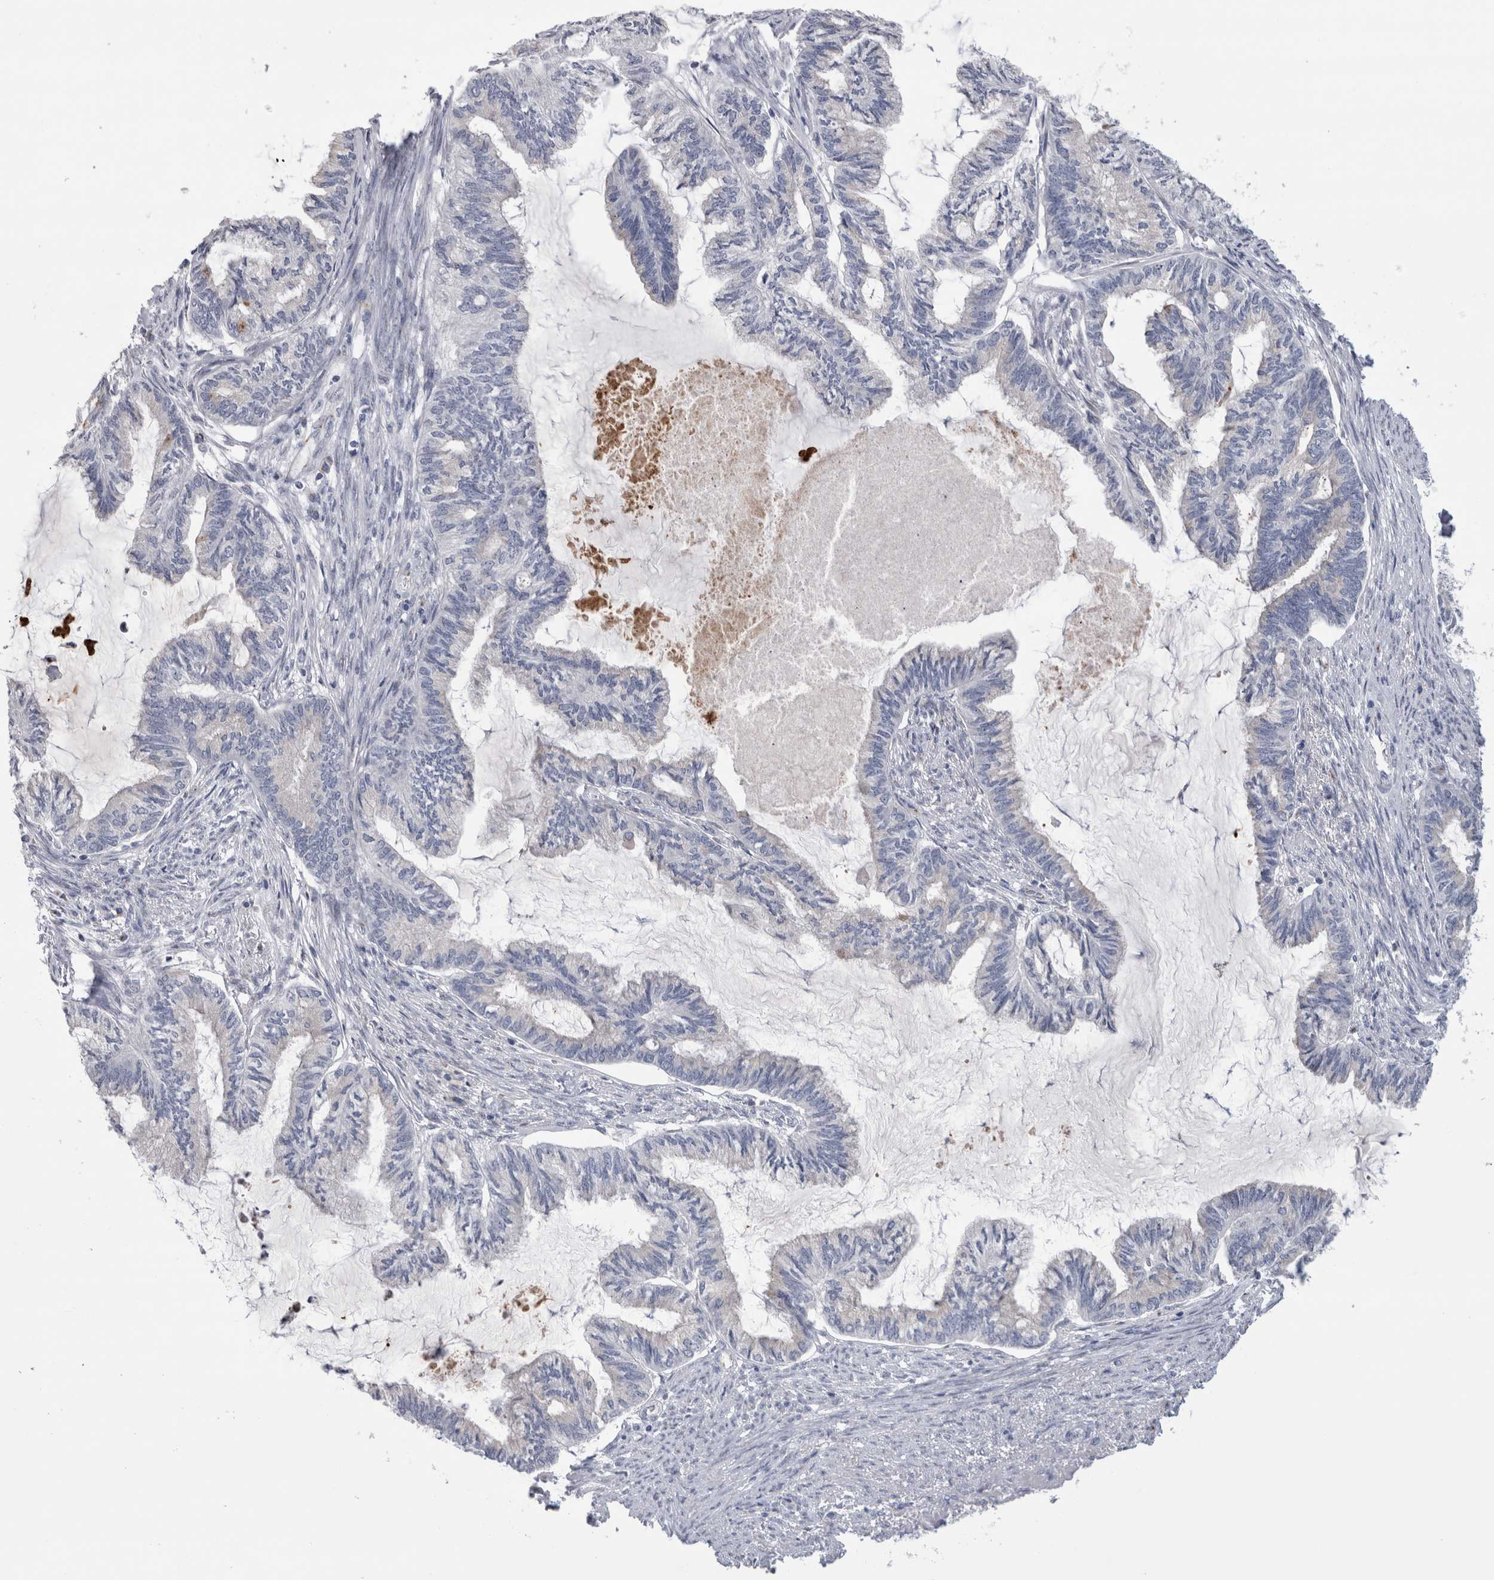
{"staining": {"intensity": "negative", "quantity": "none", "location": "none"}, "tissue": "endometrial cancer", "cell_type": "Tumor cells", "image_type": "cancer", "snomed": [{"axis": "morphology", "description": "Adenocarcinoma, NOS"}, {"axis": "topography", "description": "Endometrium"}], "caption": "Immunohistochemistry image of neoplastic tissue: endometrial cancer (adenocarcinoma) stained with DAB (3,3'-diaminobenzidine) demonstrates no significant protein expression in tumor cells.", "gene": "AKAP9", "patient": {"sex": "female", "age": 86}}